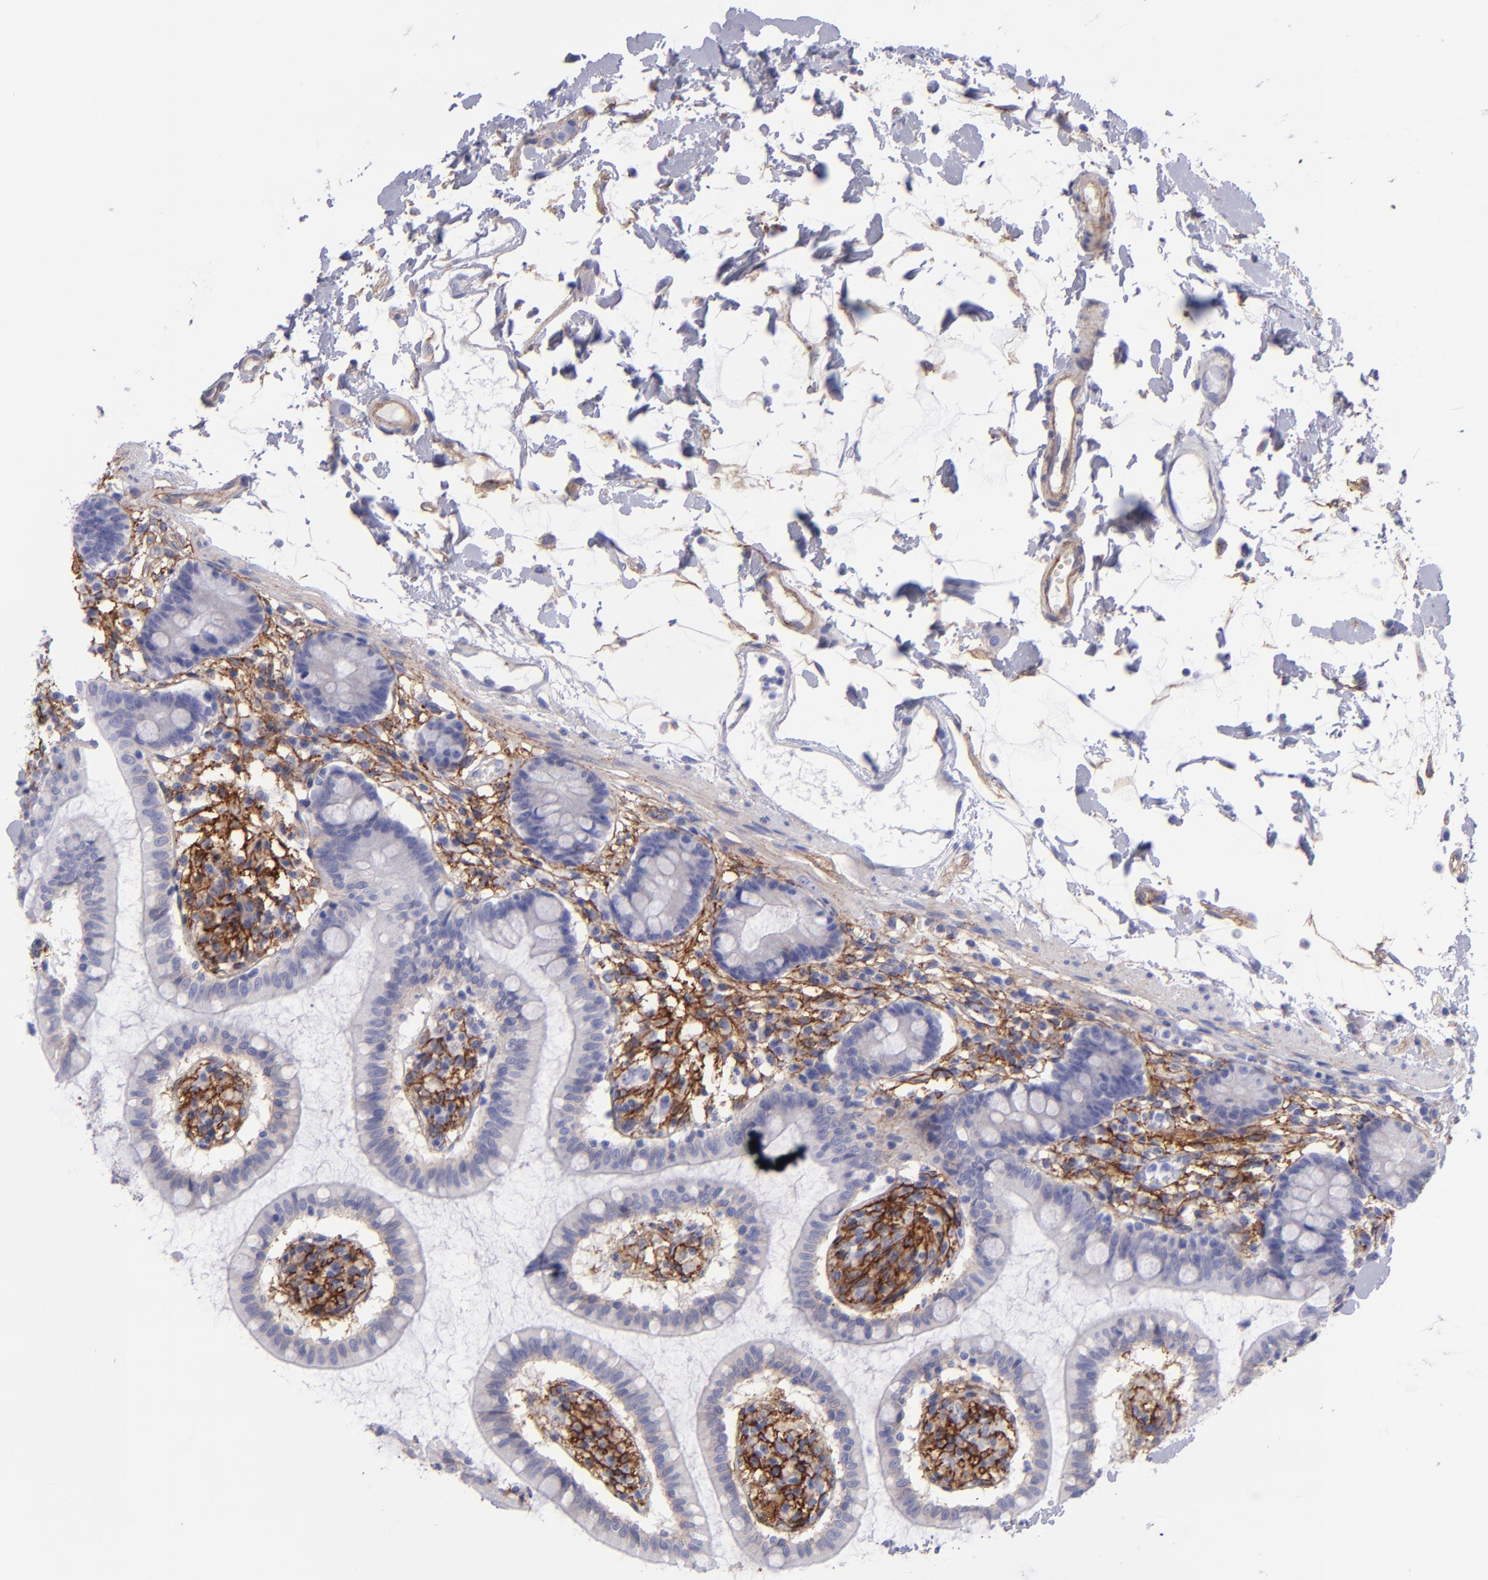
{"staining": {"intensity": "negative", "quantity": "none", "location": "none"}, "tissue": "small intestine", "cell_type": "Glandular cells", "image_type": "normal", "snomed": [{"axis": "morphology", "description": "Normal tissue, NOS"}, {"axis": "topography", "description": "Small intestine"}], "caption": "The immunohistochemistry photomicrograph has no significant staining in glandular cells of small intestine.", "gene": "ITGAV", "patient": {"sex": "female", "age": 61}}